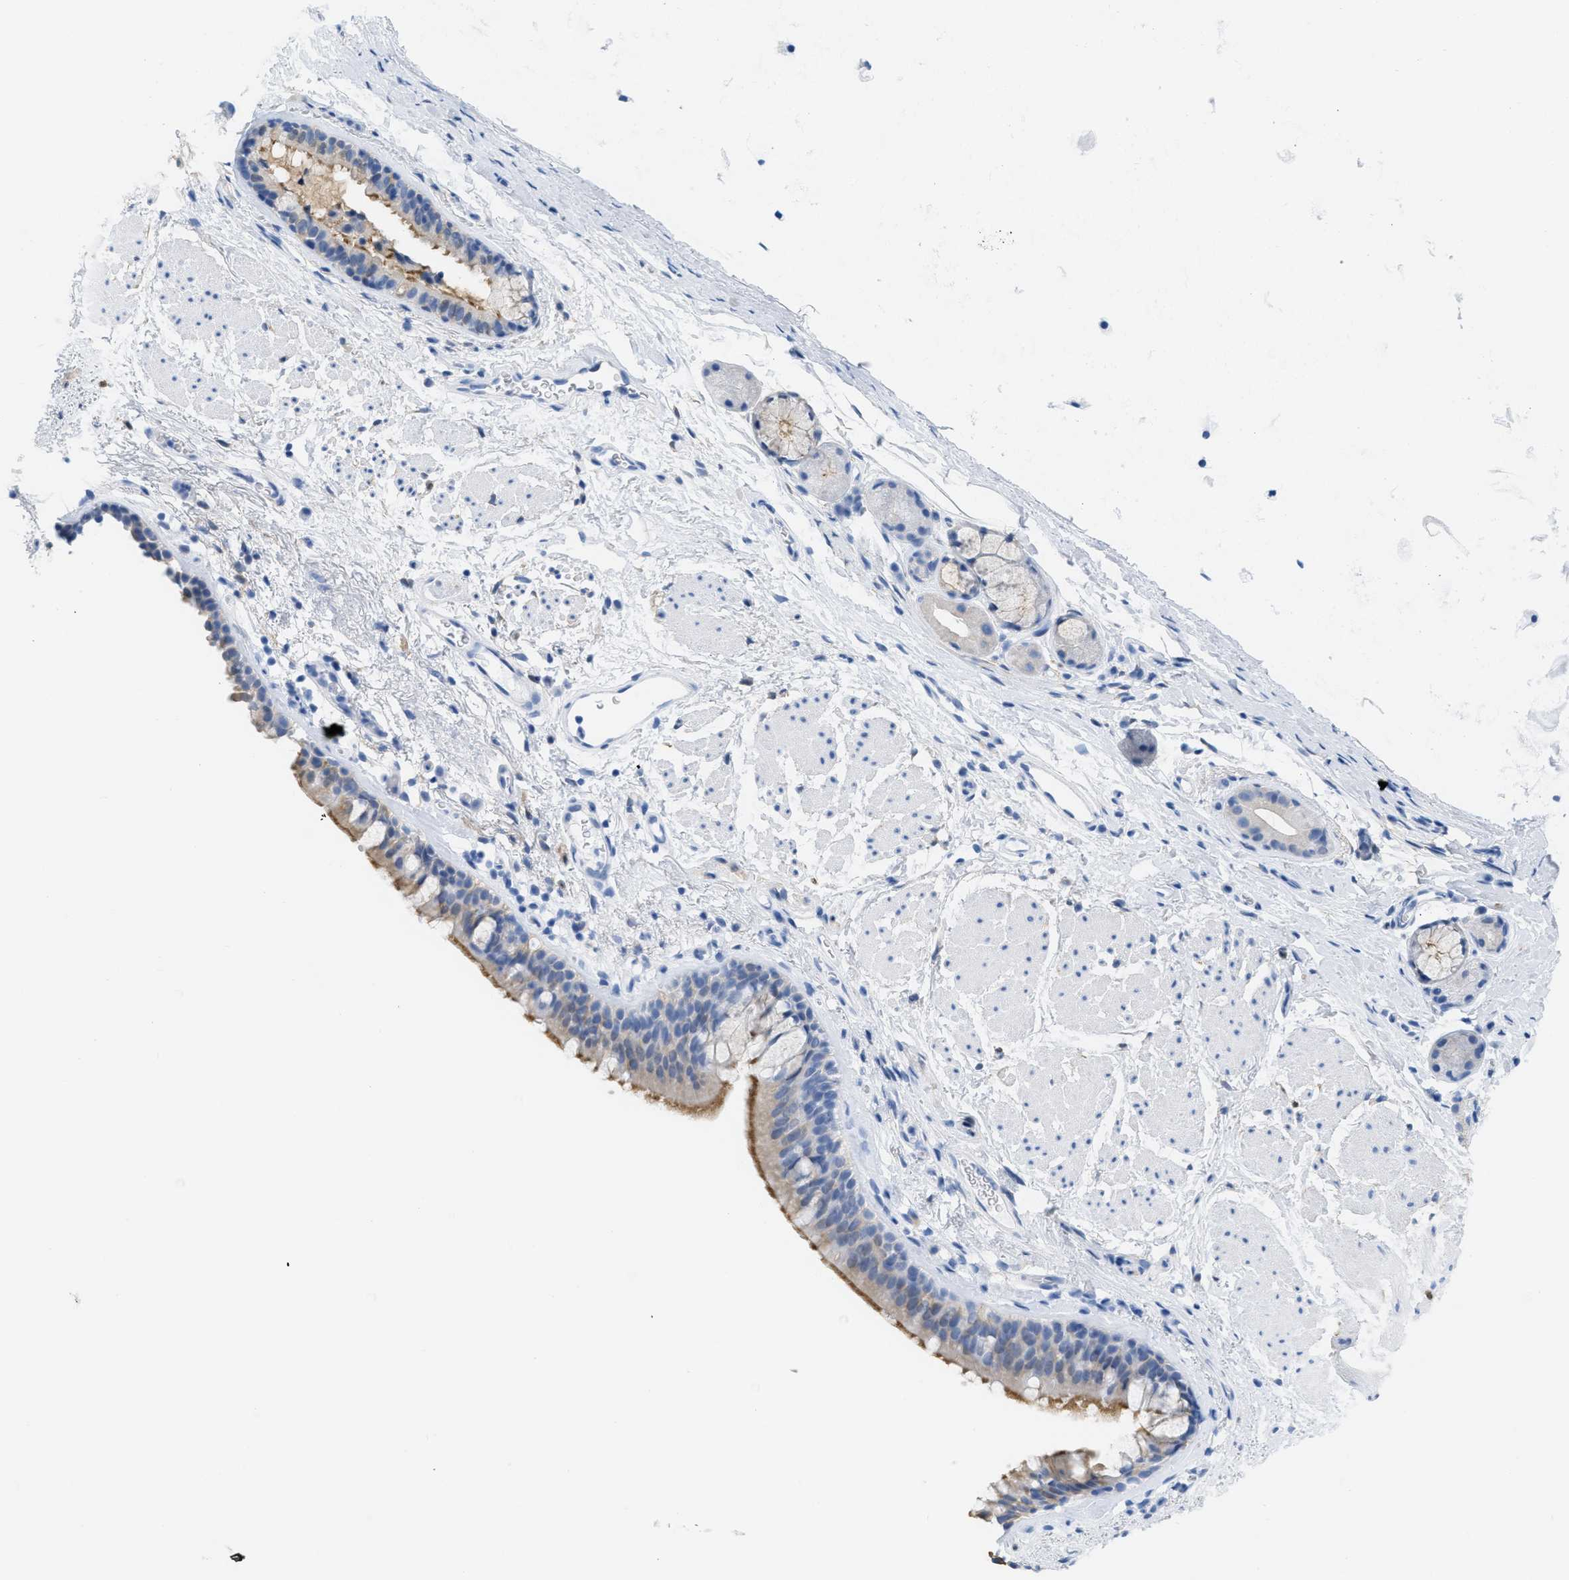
{"staining": {"intensity": "moderate", "quantity": "25%-75%", "location": "cytoplasmic/membranous"}, "tissue": "bronchus", "cell_type": "Respiratory epithelial cells", "image_type": "normal", "snomed": [{"axis": "morphology", "description": "Normal tissue, NOS"}, {"axis": "topography", "description": "Cartilage tissue"}, {"axis": "topography", "description": "Bronchus"}], "caption": "The histopathology image shows staining of benign bronchus, revealing moderate cytoplasmic/membranous protein staining (brown color) within respiratory epithelial cells. The staining was performed using DAB (3,3'-diaminobenzidine) to visualize the protein expression in brown, while the nuclei were stained in blue with hematoxylin (Magnification: 20x).", "gene": "ASGR1", "patient": {"sex": "female", "age": 53}}